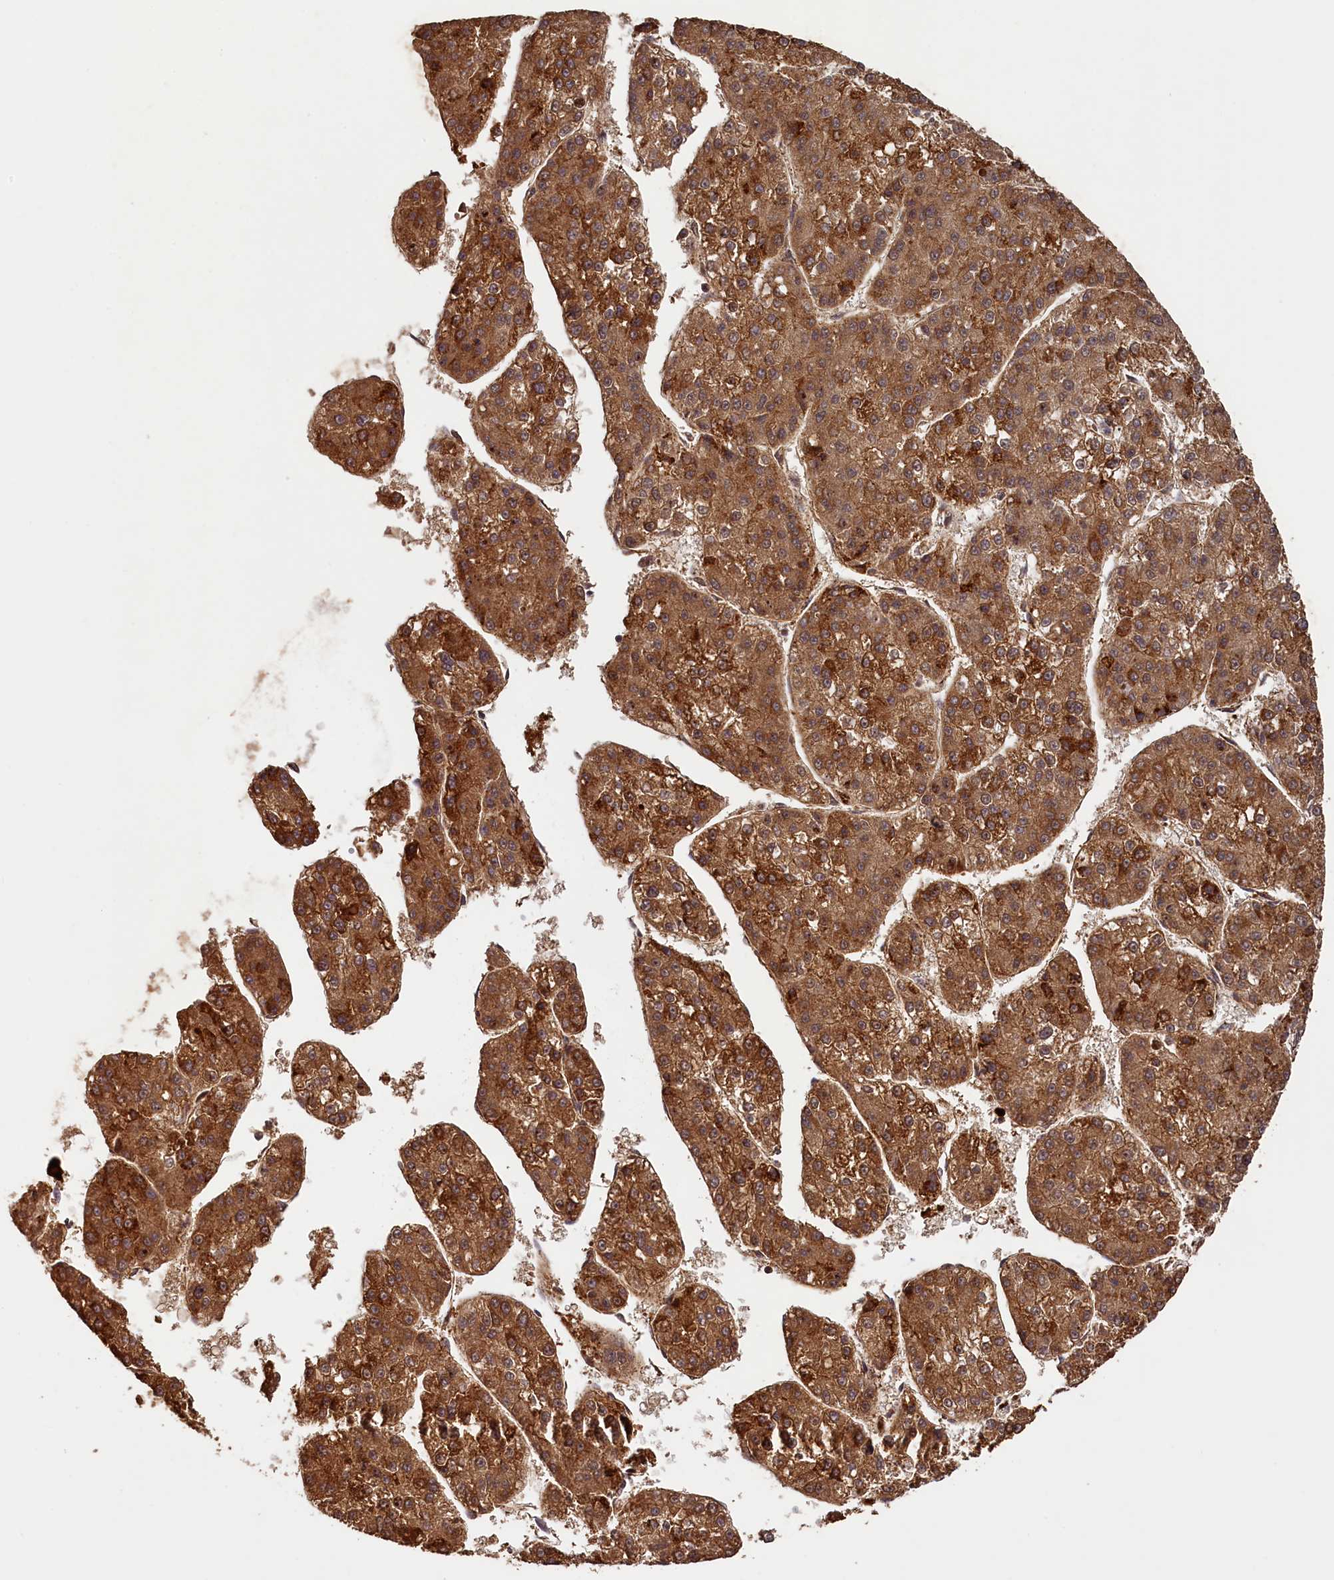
{"staining": {"intensity": "strong", "quantity": ">75%", "location": "cytoplasmic/membranous"}, "tissue": "liver cancer", "cell_type": "Tumor cells", "image_type": "cancer", "snomed": [{"axis": "morphology", "description": "Carcinoma, Hepatocellular, NOS"}, {"axis": "topography", "description": "Liver"}], "caption": "Strong cytoplasmic/membranous positivity for a protein is identified in about >75% of tumor cells of liver hepatocellular carcinoma using IHC.", "gene": "SHPRH", "patient": {"sex": "female", "age": 73}}